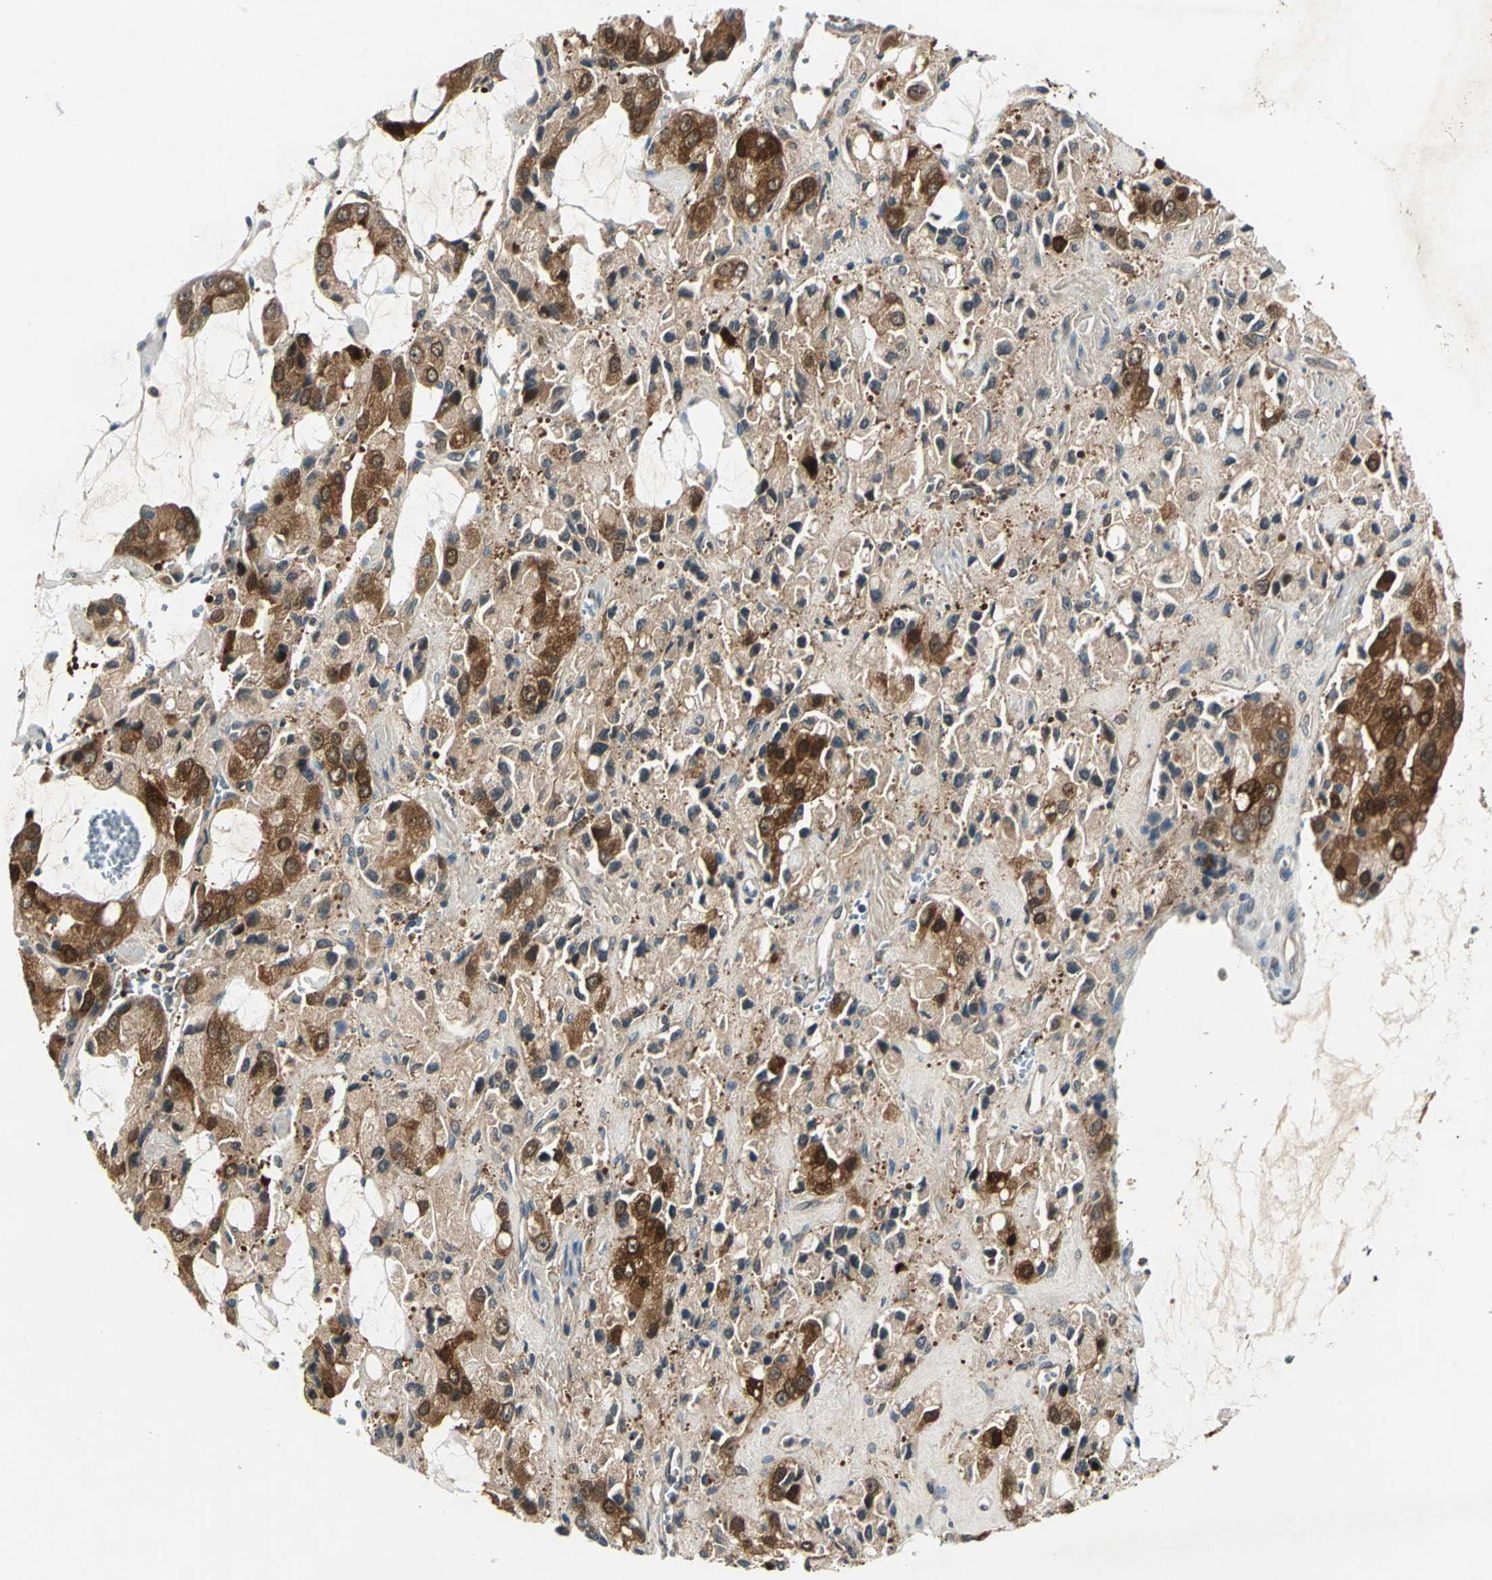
{"staining": {"intensity": "moderate", "quantity": ">75%", "location": "cytoplasmic/membranous,nuclear"}, "tissue": "prostate cancer", "cell_type": "Tumor cells", "image_type": "cancer", "snomed": [{"axis": "morphology", "description": "Adenocarcinoma, High grade"}, {"axis": "topography", "description": "Prostate"}], "caption": "Prostate cancer was stained to show a protein in brown. There is medium levels of moderate cytoplasmic/membranous and nuclear expression in approximately >75% of tumor cells.", "gene": "RRM2B", "patient": {"sex": "male", "age": 67}}